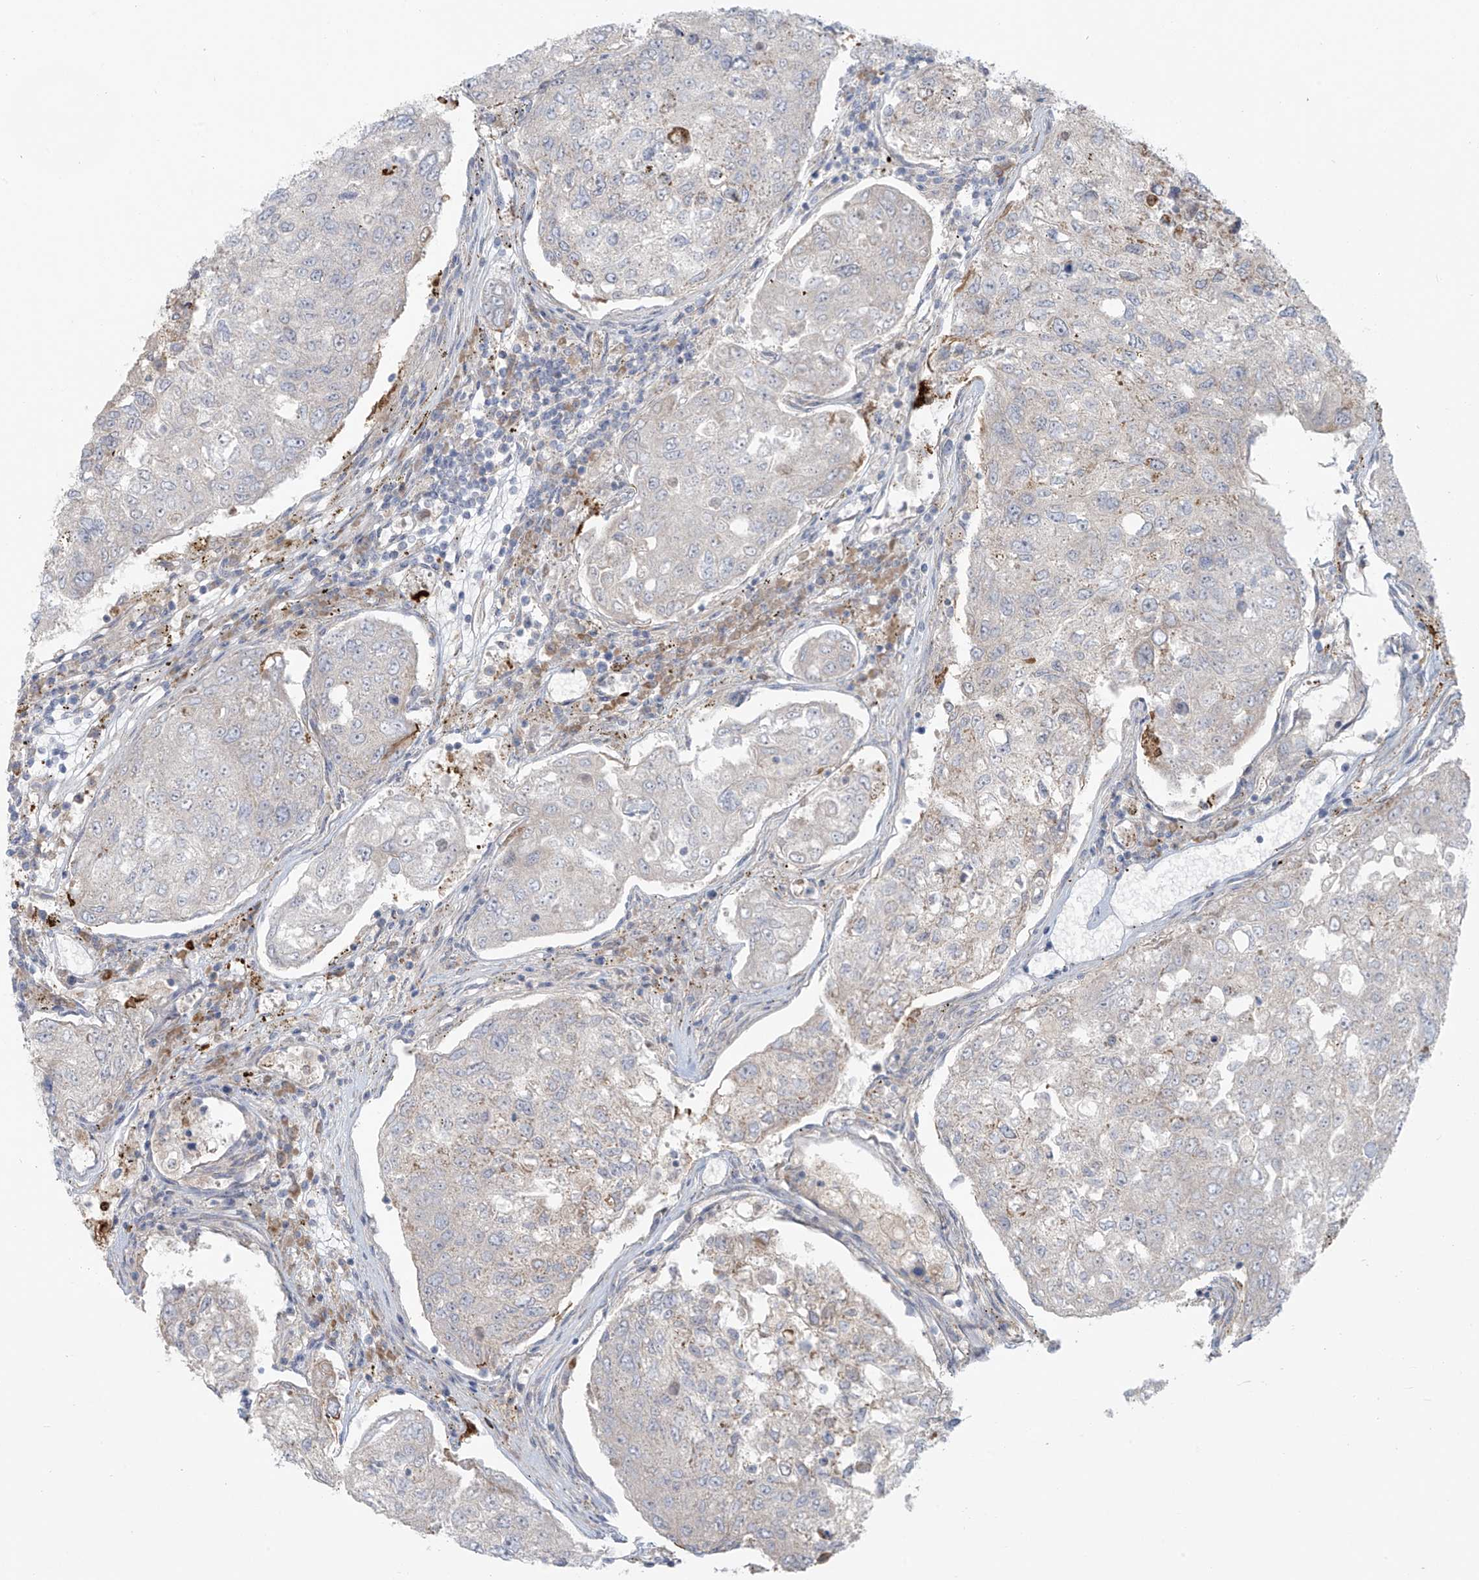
{"staining": {"intensity": "negative", "quantity": "none", "location": "none"}, "tissue": "urothelial cancer", "cell_type": "Tumor cells", "image_type": "cancer", "snomed": [{"axis": "morphology", "description": "Urothelial carcinoma, High grade"}, {"axis": "topography", "description": "Lymph node"}, {"axis": "topography", "description": "Urinary bladder"}], "caption": "An image of high-grade urothelial carcinoma stained for a protein shows no brown staining in tumor cells. (DAB (3,3'-diaminobenzidine) IHC, high magnification).", "gene": "LZTS3", "patient": {"sex": "male", "age": 51}}